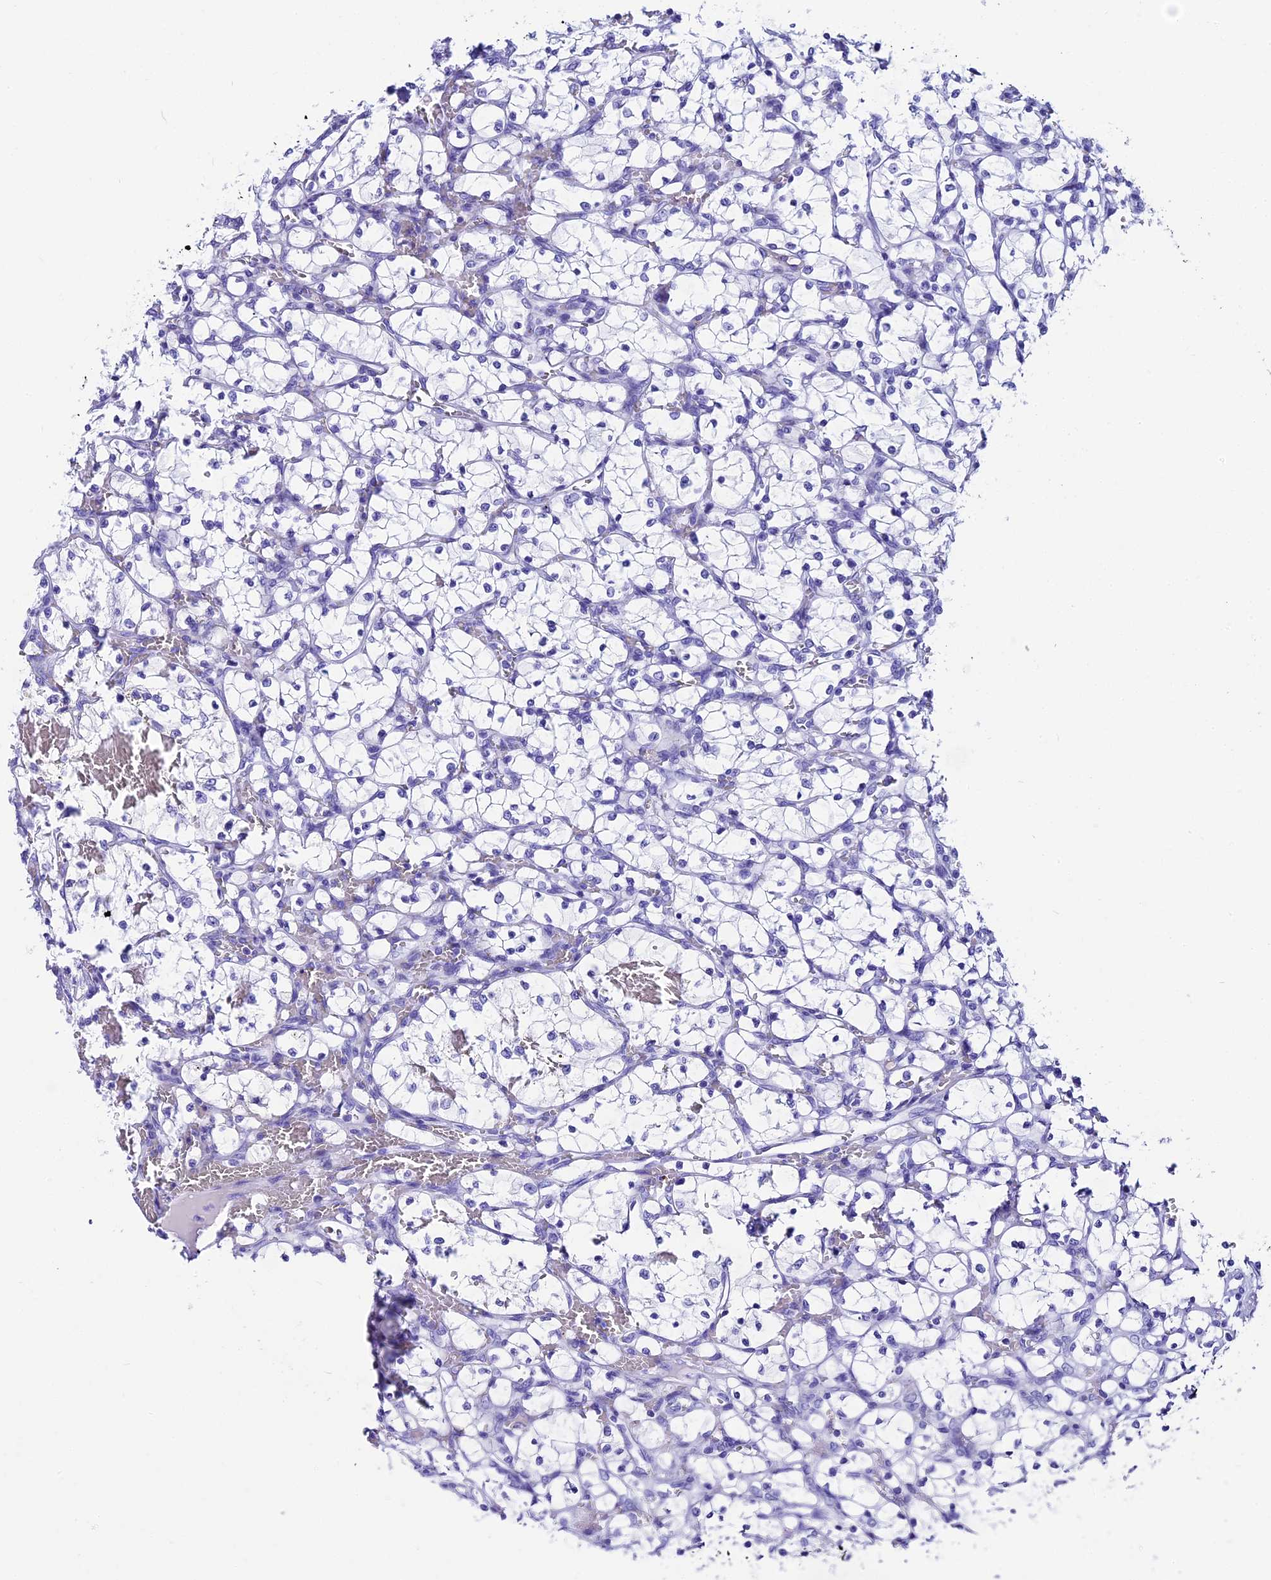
{"staining": {"intensity": "negative", "quantity": "none", "location": "none"}, "tissue": "renal cancer", "cell_type": "Tumor cells", "image_type": "cancer", "snomed": [{"axis": "morphology", "description": "Adenocarcinoma, NOS"}, {"axis": "topography", "description": "Kidney"}], "caption": "The image shows no significant positivity in tumor cells of adenocarcinoma (renal).", "gene": "AP3B2", "patient": {"sex": "female", "age": 69}}